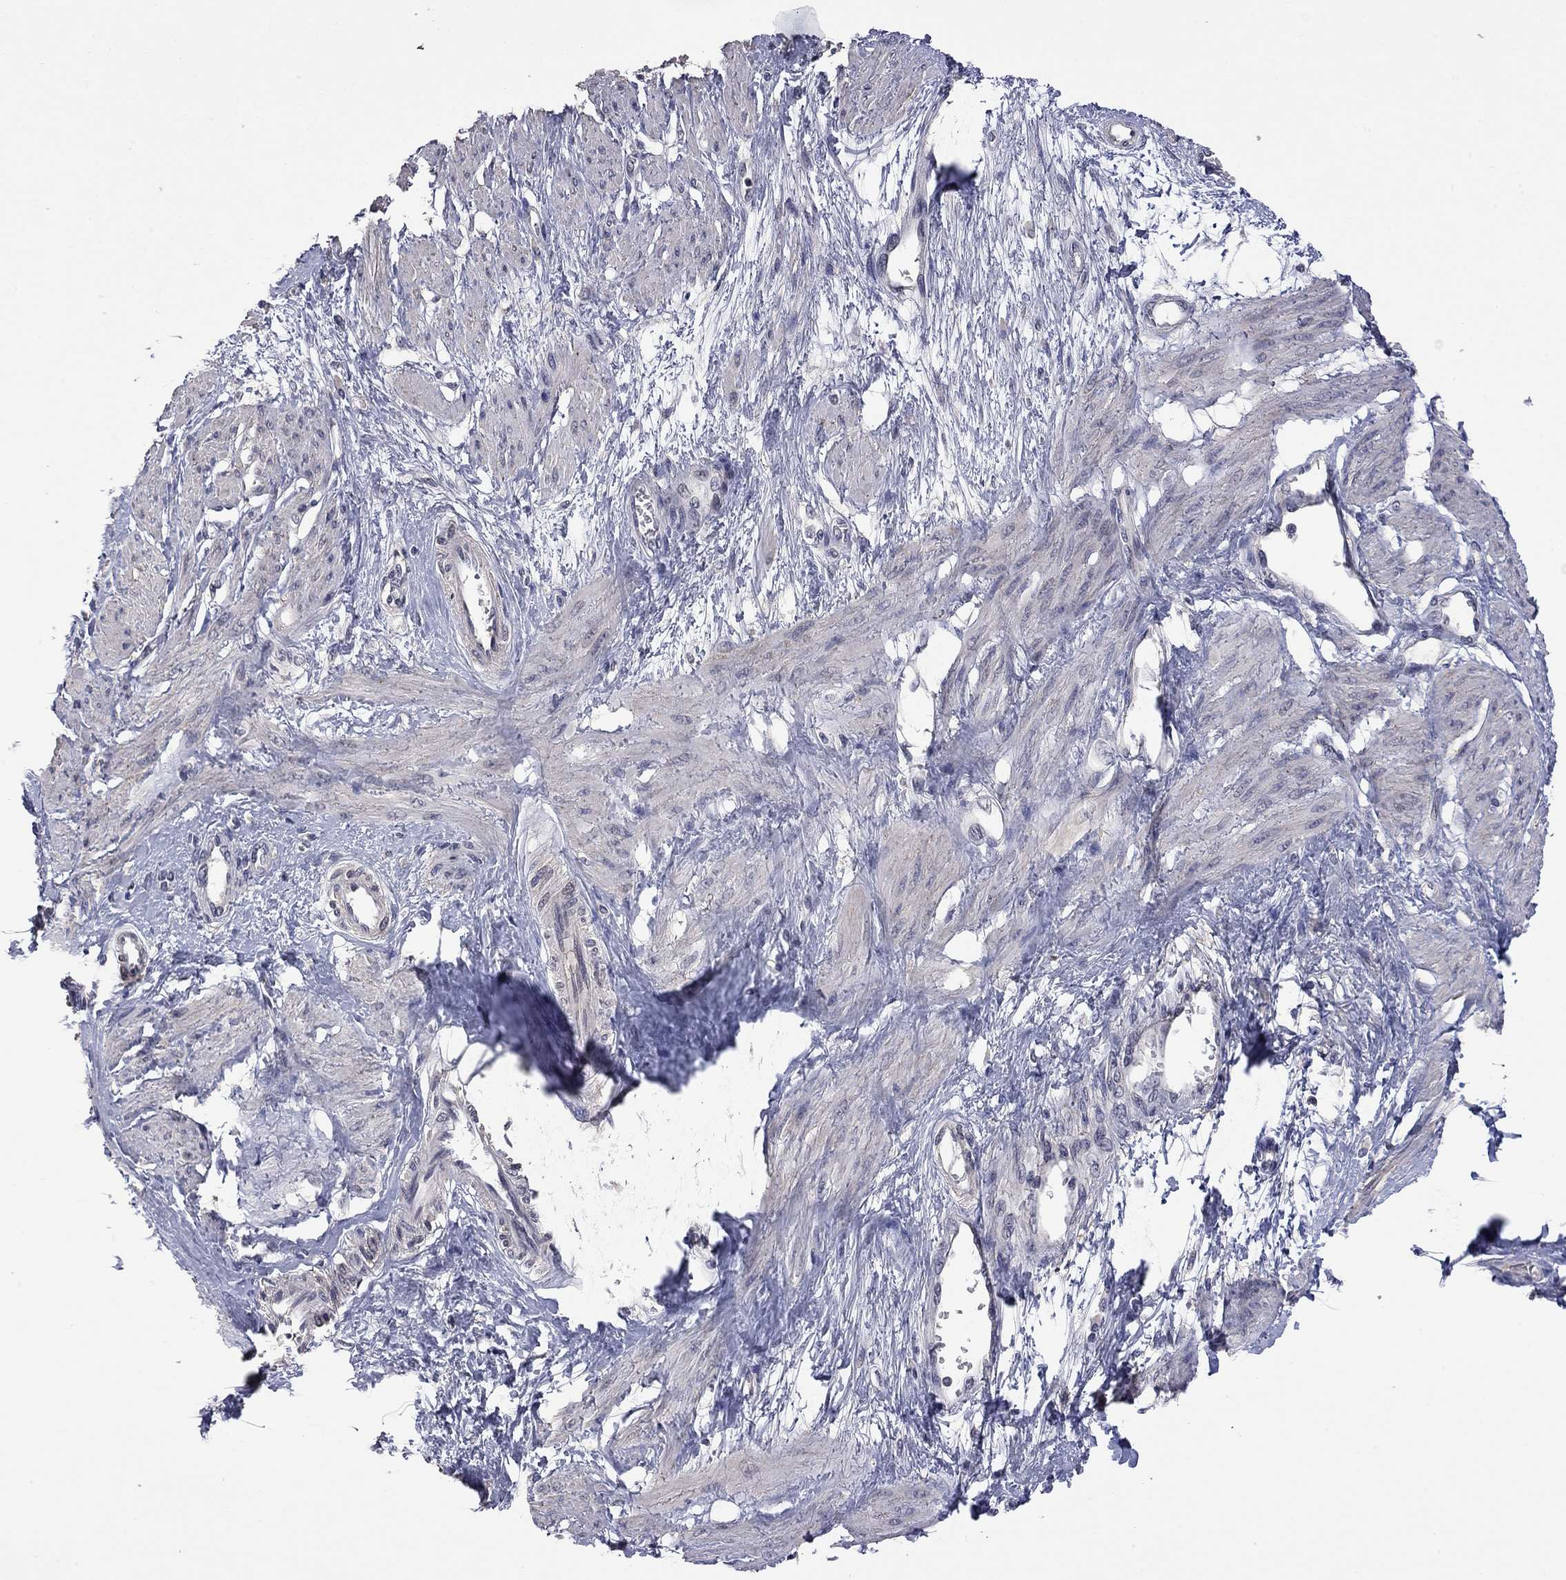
{"staining": {"intensity": "negative", "quantity": "none", "location": "none"}, "tissue": "smooth muscle", "cell_type": "Smooth muscle cells", "image_type": "normal", "snomed": [{"axis": "morphology", "description": "Normal tissue, NOS"}, {"axis": "topography", "description": "Smooth muscle"}, {"axis": "topography", "description": "Uterus"}], "caption": "DAB immunohistochemical staining of normal smooth muscle exhibits no significant expression in smooth muscle cells.", "gene": "FABP12", "patient": {"sex": "female", "age": 39}}